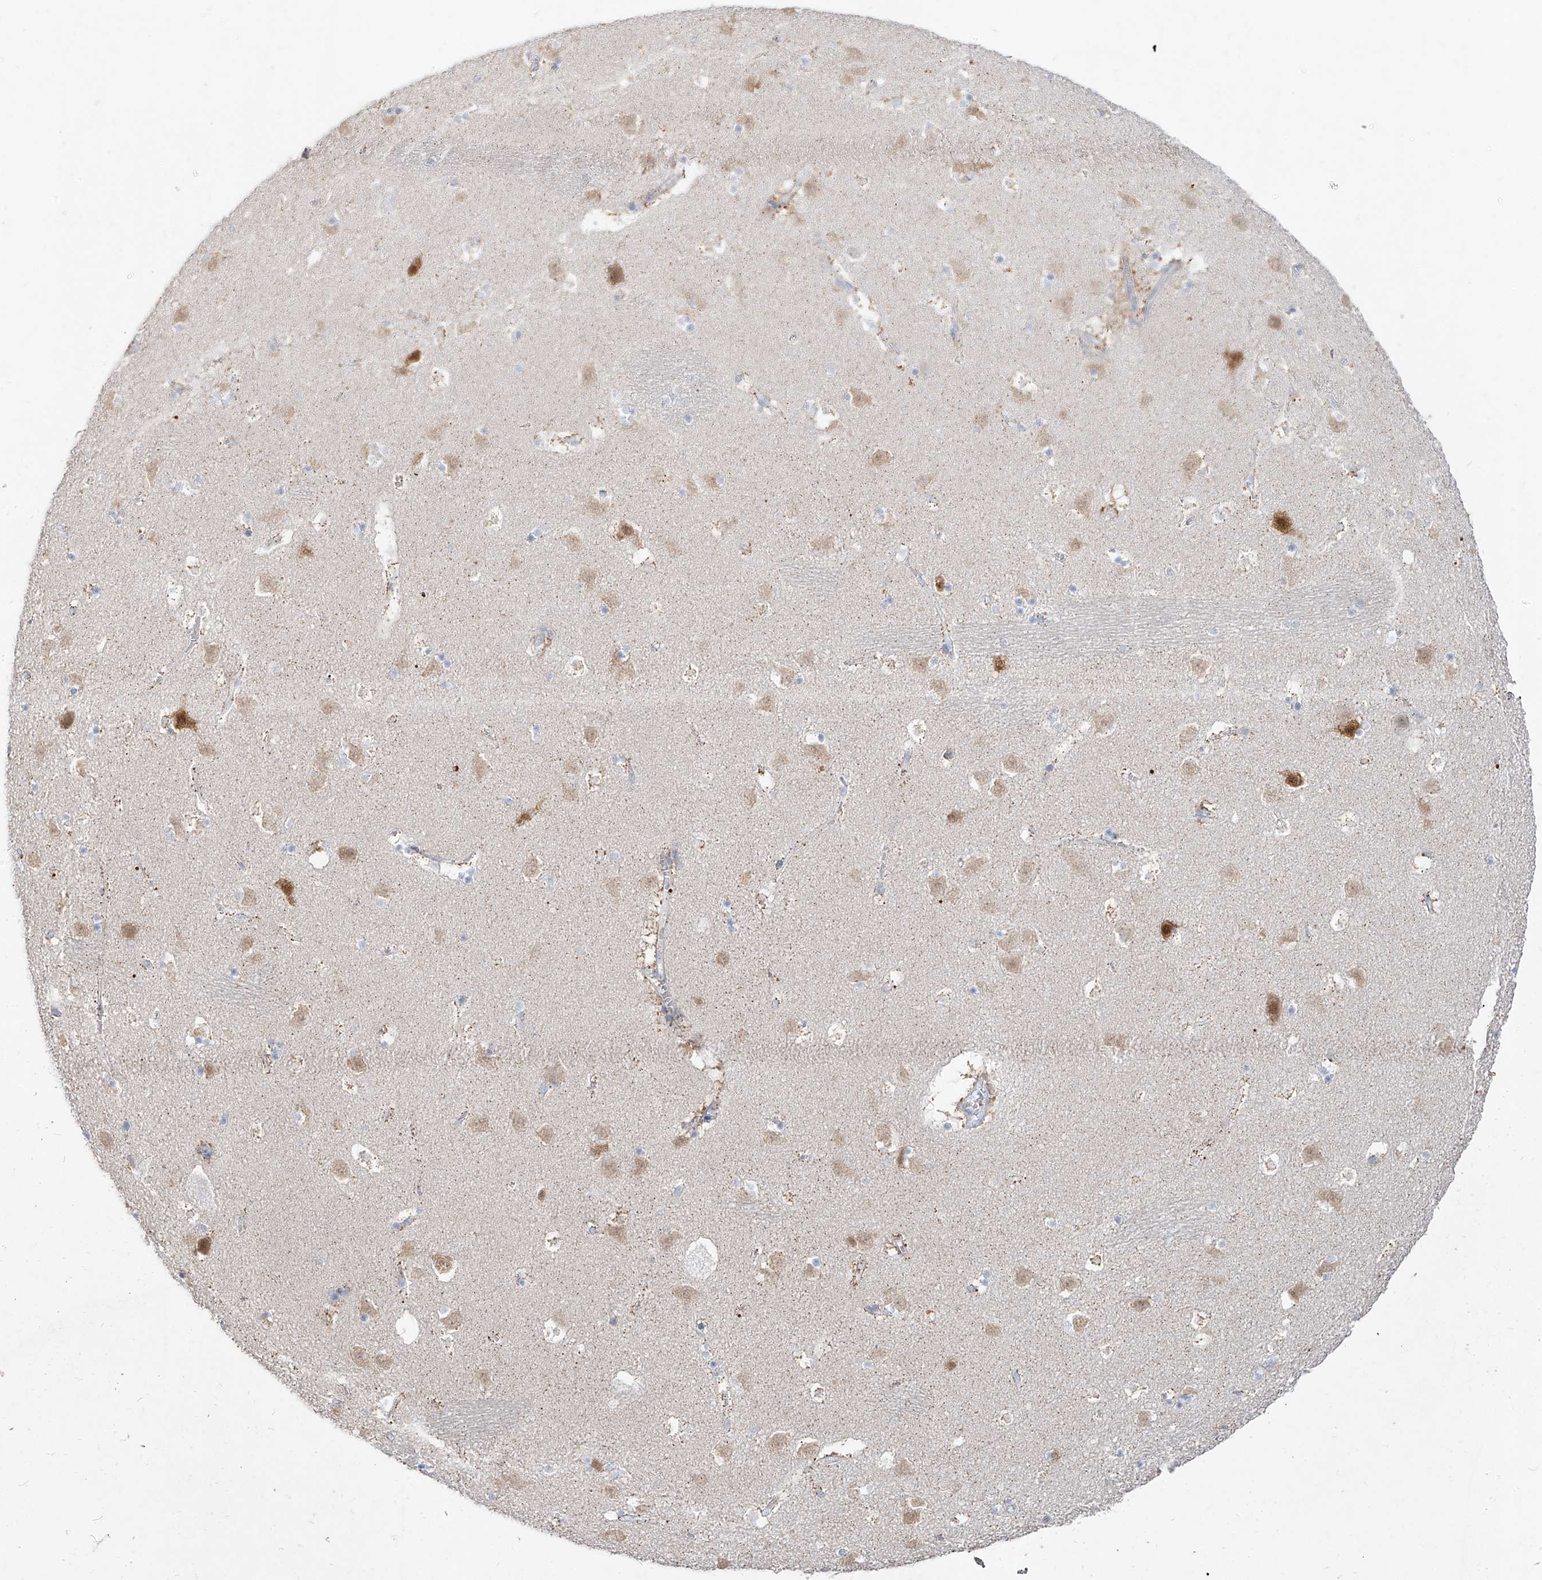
{"staining": {"intensity": "negative", "quantity": "none", "location": "none"}, "tissue": "caudate", "cell_type": "Glial cells", "image_type": "normal", "snomed": [{"axis": "morphology", "description": "Normal tissue, NOS"}, {"axis": "topography", "description": "Lateral ventricle wall"}], "caption": "Immunohistochemistry photomicrograph of unremarkable caudate: human caudate stained with DAB reveals no significant protein positivity in glial cells. (DAB IHC with hematoxylin counter stain).", "gene": "RBFOX3", "patient": {"sex": "male", "age": 45}}